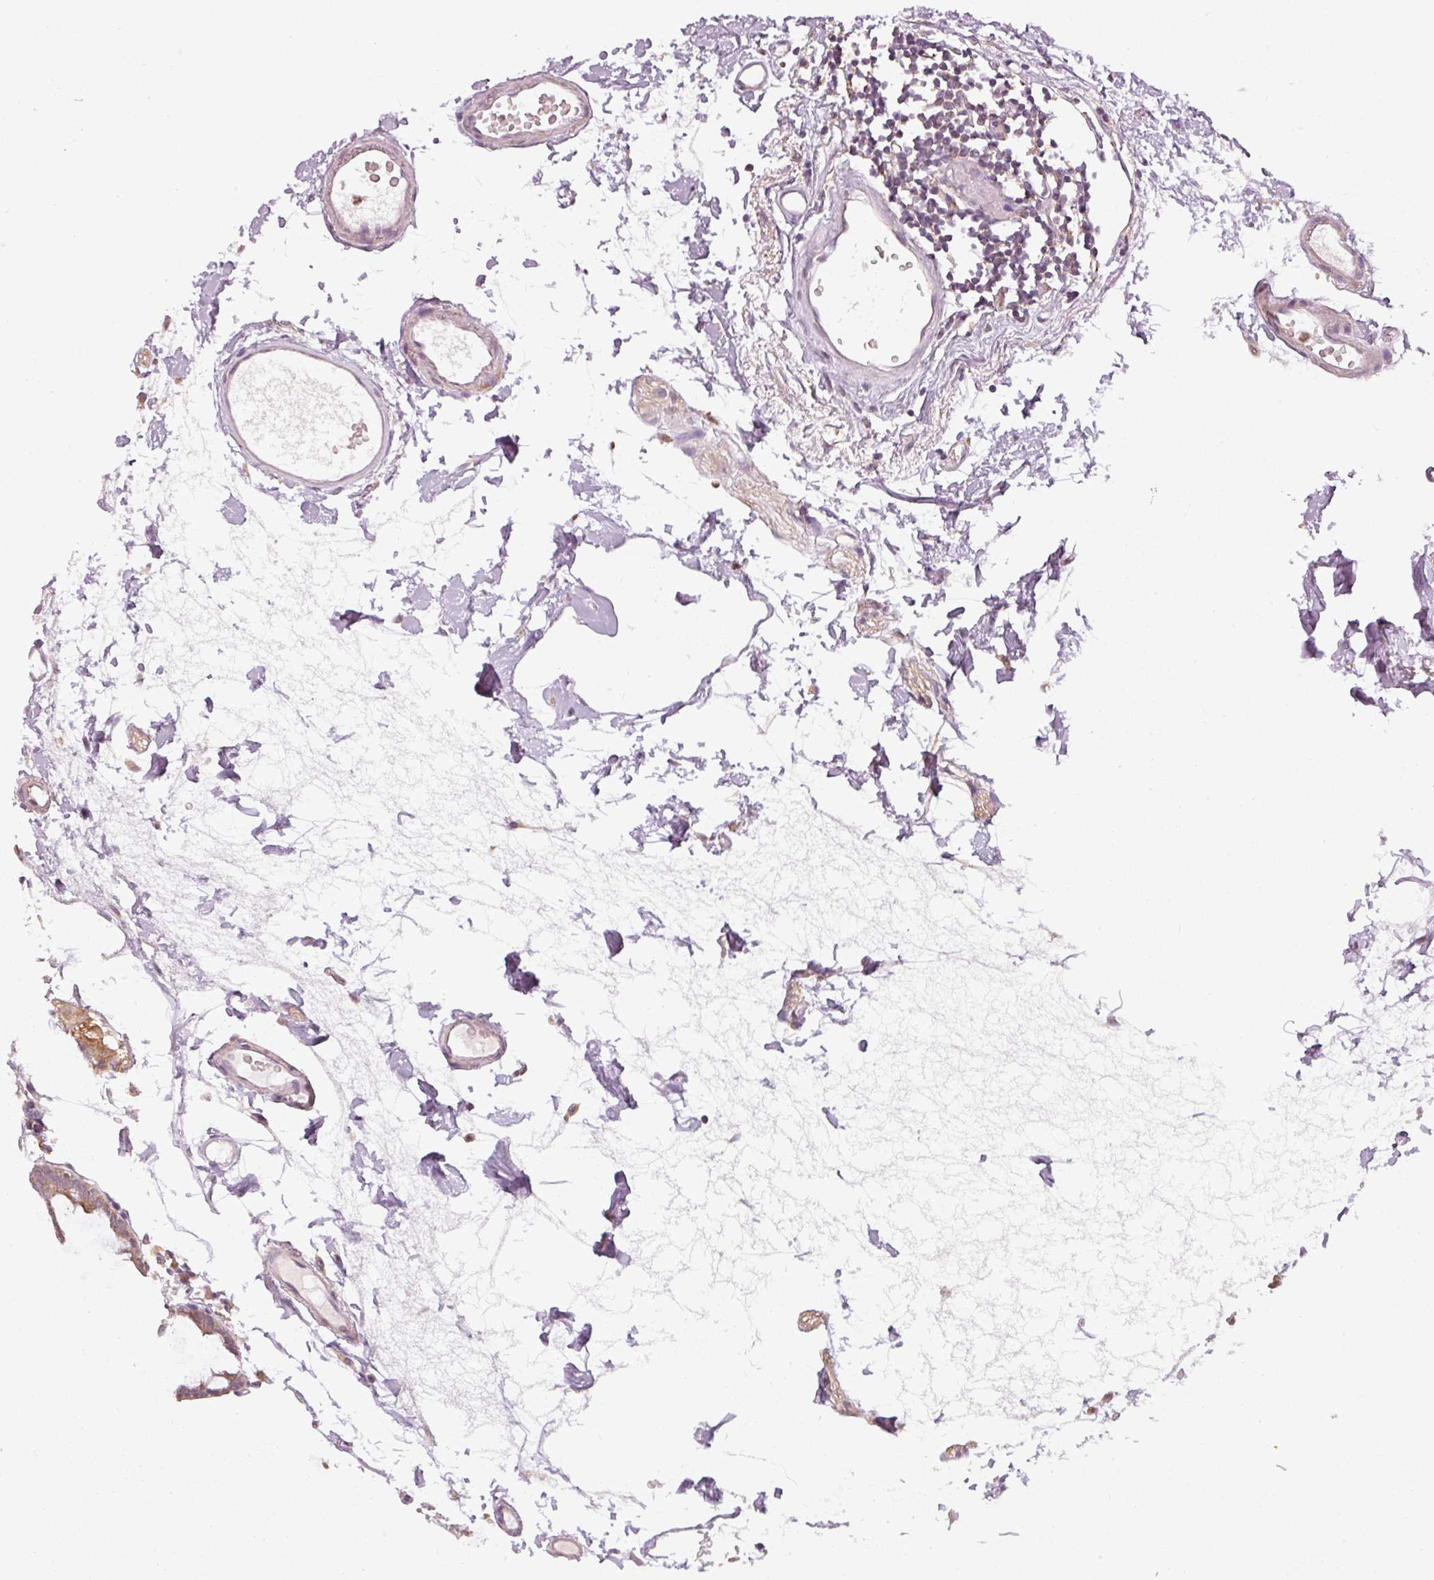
{"staining": {"intensity": "negative", "quantity": "none", "location": "none"}, "tissue": "colon", "cell_type": "Endothelial cells", "image_type": "normal", "snomed": [{"axis": "morphology", "description": "Normal tissue, NOS"}, {"axis": "topography", "description": "Colon"}], "caption": "A high-resolution micrograph shows immunohistochemistry (IHC) staining of unremarkable colon, which shows no significant expression in endothelial cells. Brightfield microscopy of immunohistochemistry stained with DAB (3,3'-diaminobenzidine) (brown) and hematoxylin (blue), captured at high magnification.", "gene": "MTHFD1L", "patient": {"sex": "female", "age": 84}}